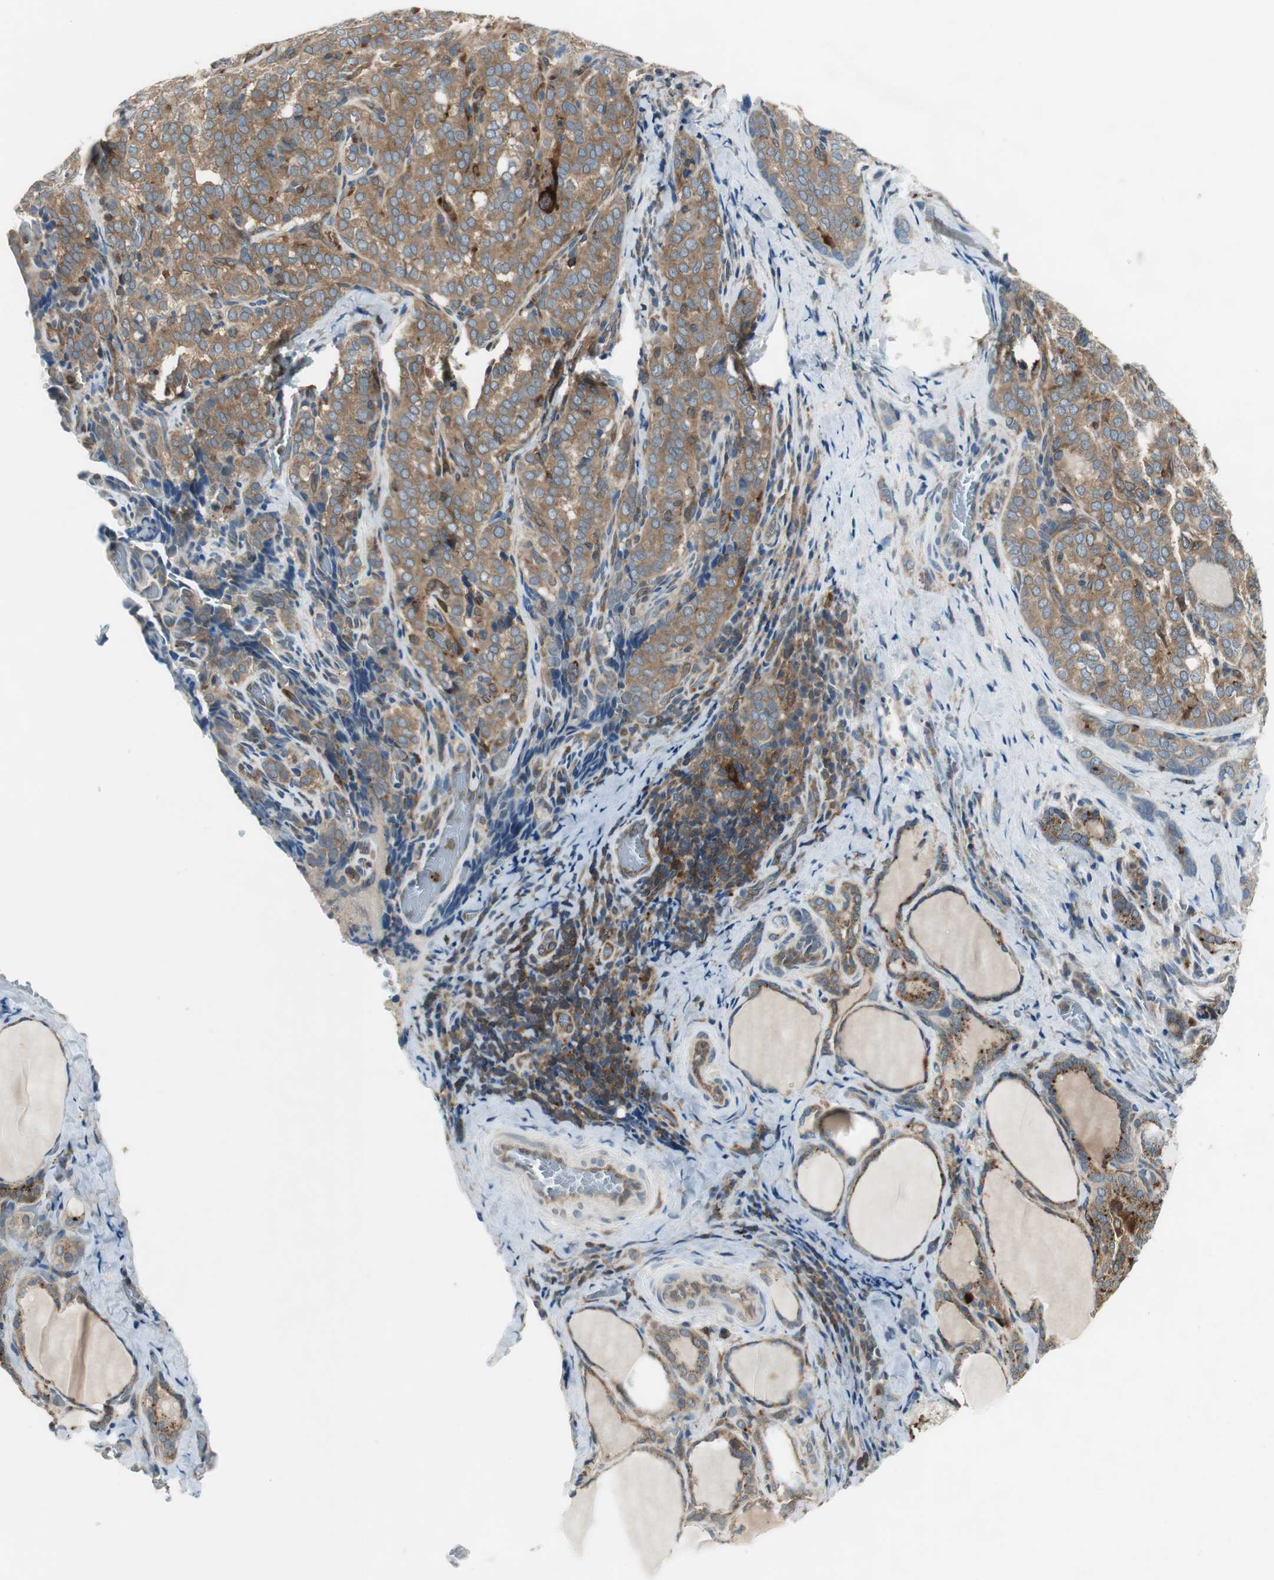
{"staining": {"intensity": "moderate", "quantity": ">75%", "location": "cytoplasmic/membranous"}, "tissue": "thyroid cancer", "cell_type": "Tumor cells", "image_type": "cancer", "snomed": [{"axis": "morphology", "description": "Papillary adenocarcinoma, NOS"}, {"axis": "topography", "description": "Thyroid gland"}], "caption": "An image showing moderate cytoplasmic/membranous staining in approximately >75% of tumor cells in papillary adenocarcinoma (thyroid), as visualized by brown immunohistochemical staining.", "gene": "NCK1", "patient": {"sex": "female", "age": 30}}